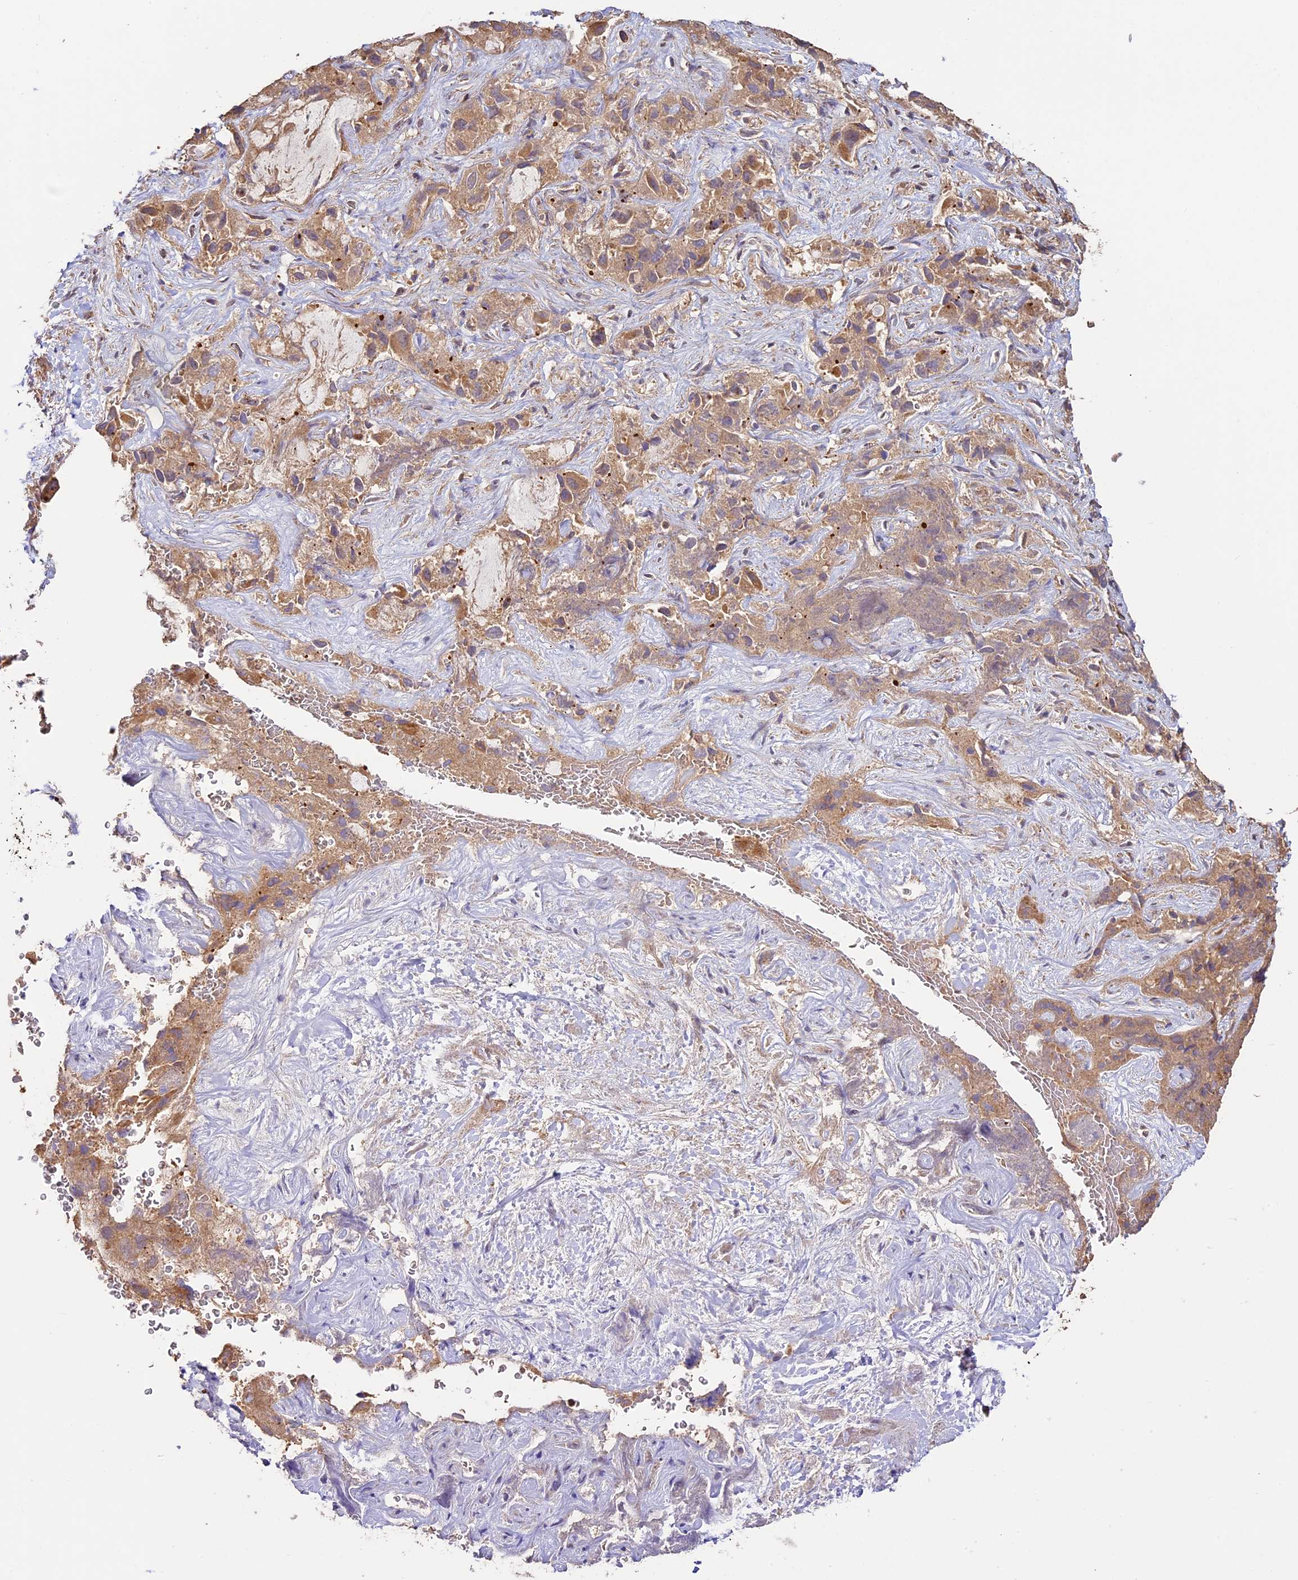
{"staining": {"intensity": "moderate", "quantity": ">75%", "location": "cytoplasmic/membranous"}, "tissue": "liver cancer", "cell_type": "Tumor cells", "image_type": "cancer", "snomed": [{"axis": "morphology", "description": "Cholangiocarcinoma"}, {"axis": "topography", "description": "Liver"}], "caption": "Immunohistochemistry histopathology image of neoplastic tissue: human cholangiocarcinoma (liver) stained using immunohistochemistry (IHC) shows medium levels of moderate protein expression localized specifically in the cytoplasmic/membranous of tumor cells, appearing as a cytoplasmic/membranous brown color.", "gene": "BCAS4", "patient": {"sex": "female", "age": 52}}